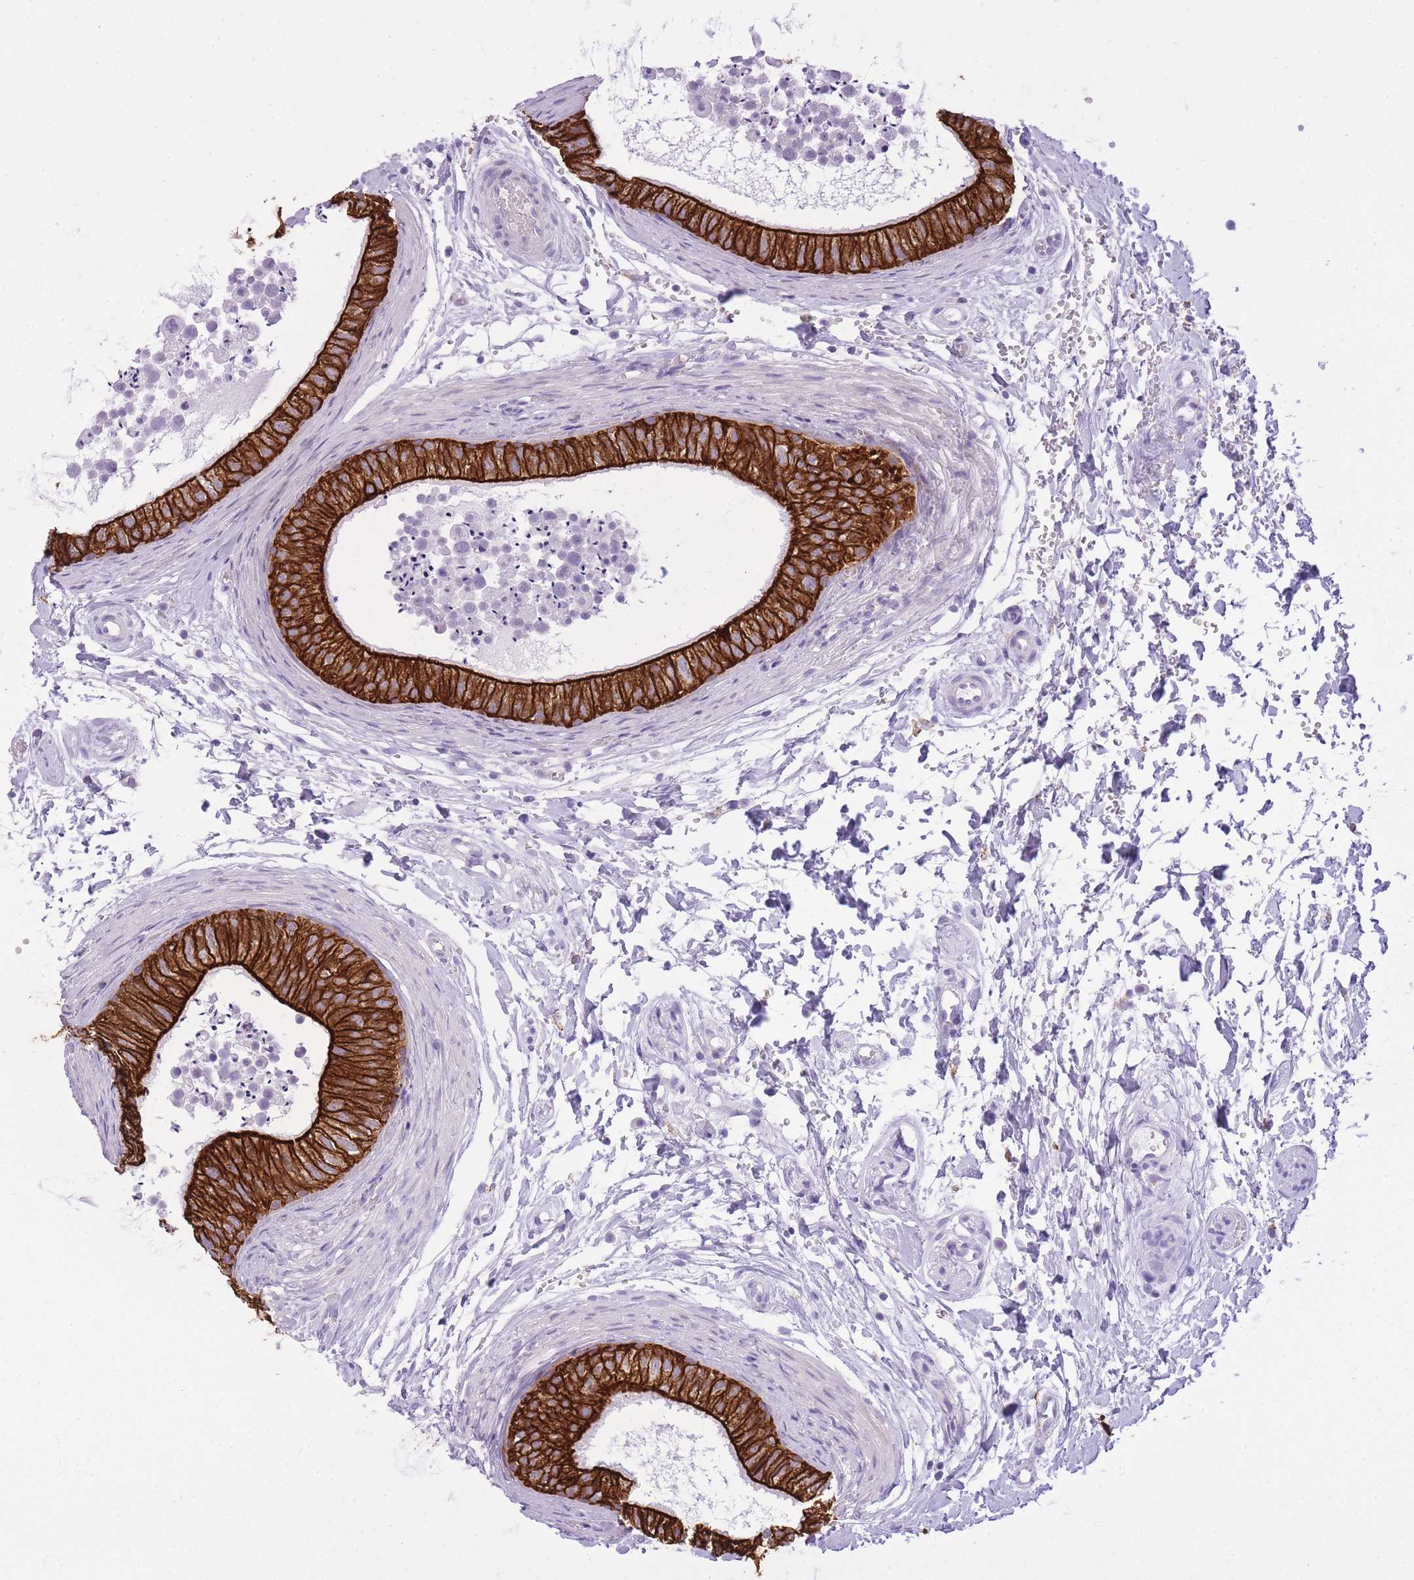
{"staining": {"intensity": "strong", "quantity": ">75%", "location": "cytoplasmic/membranous"}, "tissue": "epididymis", "cell_type": "Glandular cells", "image_type": "normal", "snomed": [{"axis": "morphology", "description": "Normal tissue, NOS"}, {"axis": "topography", "description": "Epididymis"}], "caption": "An image of epididymis stained for a protein demonstrates strong cytoplasmic/membranous brown staining in glandular cells.", "gene": "RADX", "patient": {"sex": "male", "age": 15}}